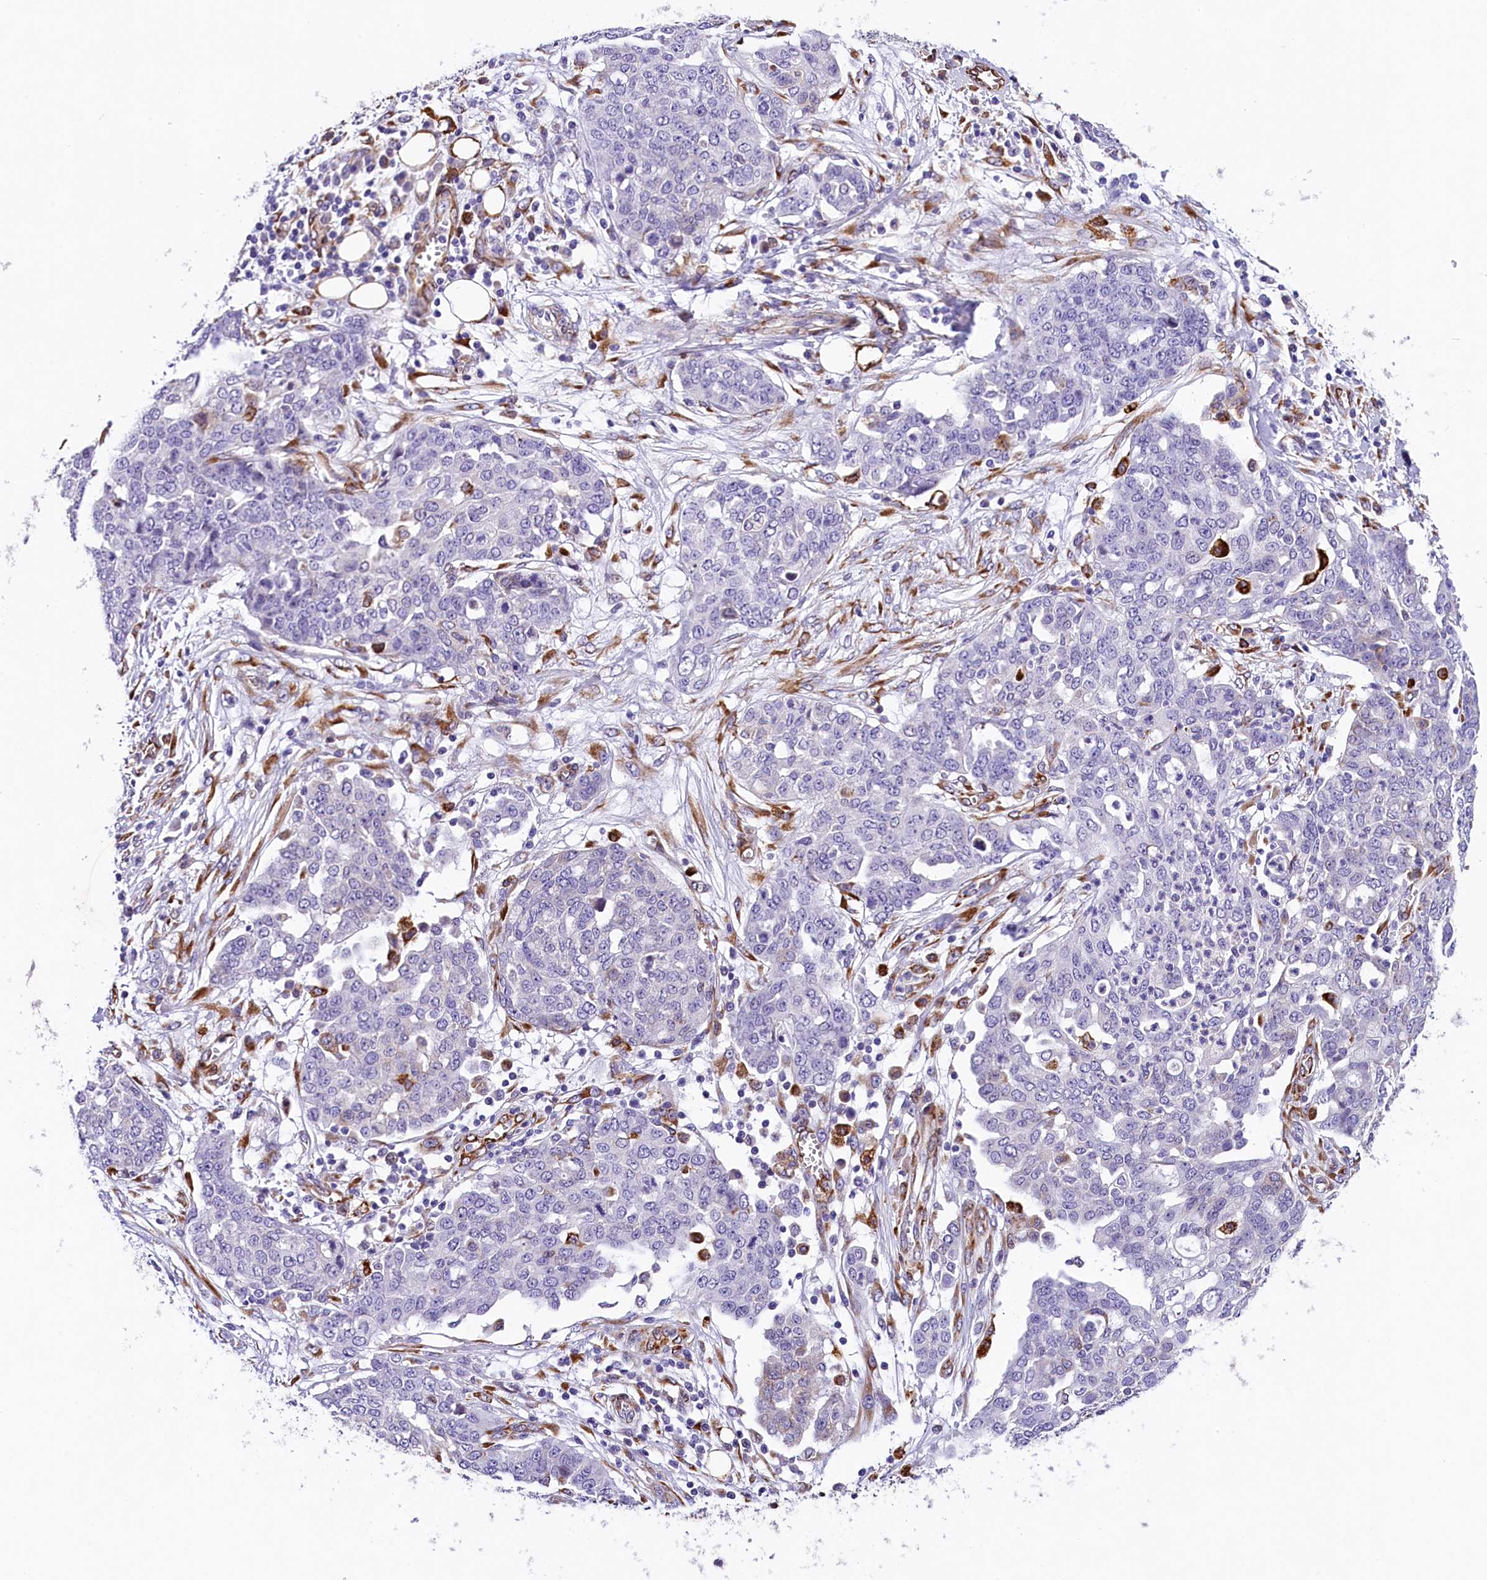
{"staining": {"intensity": "negative", "quantity": "none", "location": "none"}, "tissue": "ovarian cancer", "cell_type": "Tumor cells", "image_type": "cancer", "snomed": [{"axis": "morphology", "description": "Cystadenocarcinoma, serous, NOS"}, {"axis": "topography", "description": "Soft tissue"}, {"axis": "topography", "description": "Ovary"}], "caption": "High power microscopy photomicrograph of an IHC histopathology image of ovarian cancer, revealing no significant positivity in tumor cells. (DAB immunohistochemistry visualized using brightfield microscopy, high magnification).", "gene": "ITGA1", "patient": {"sex": "female", "age": 57}}